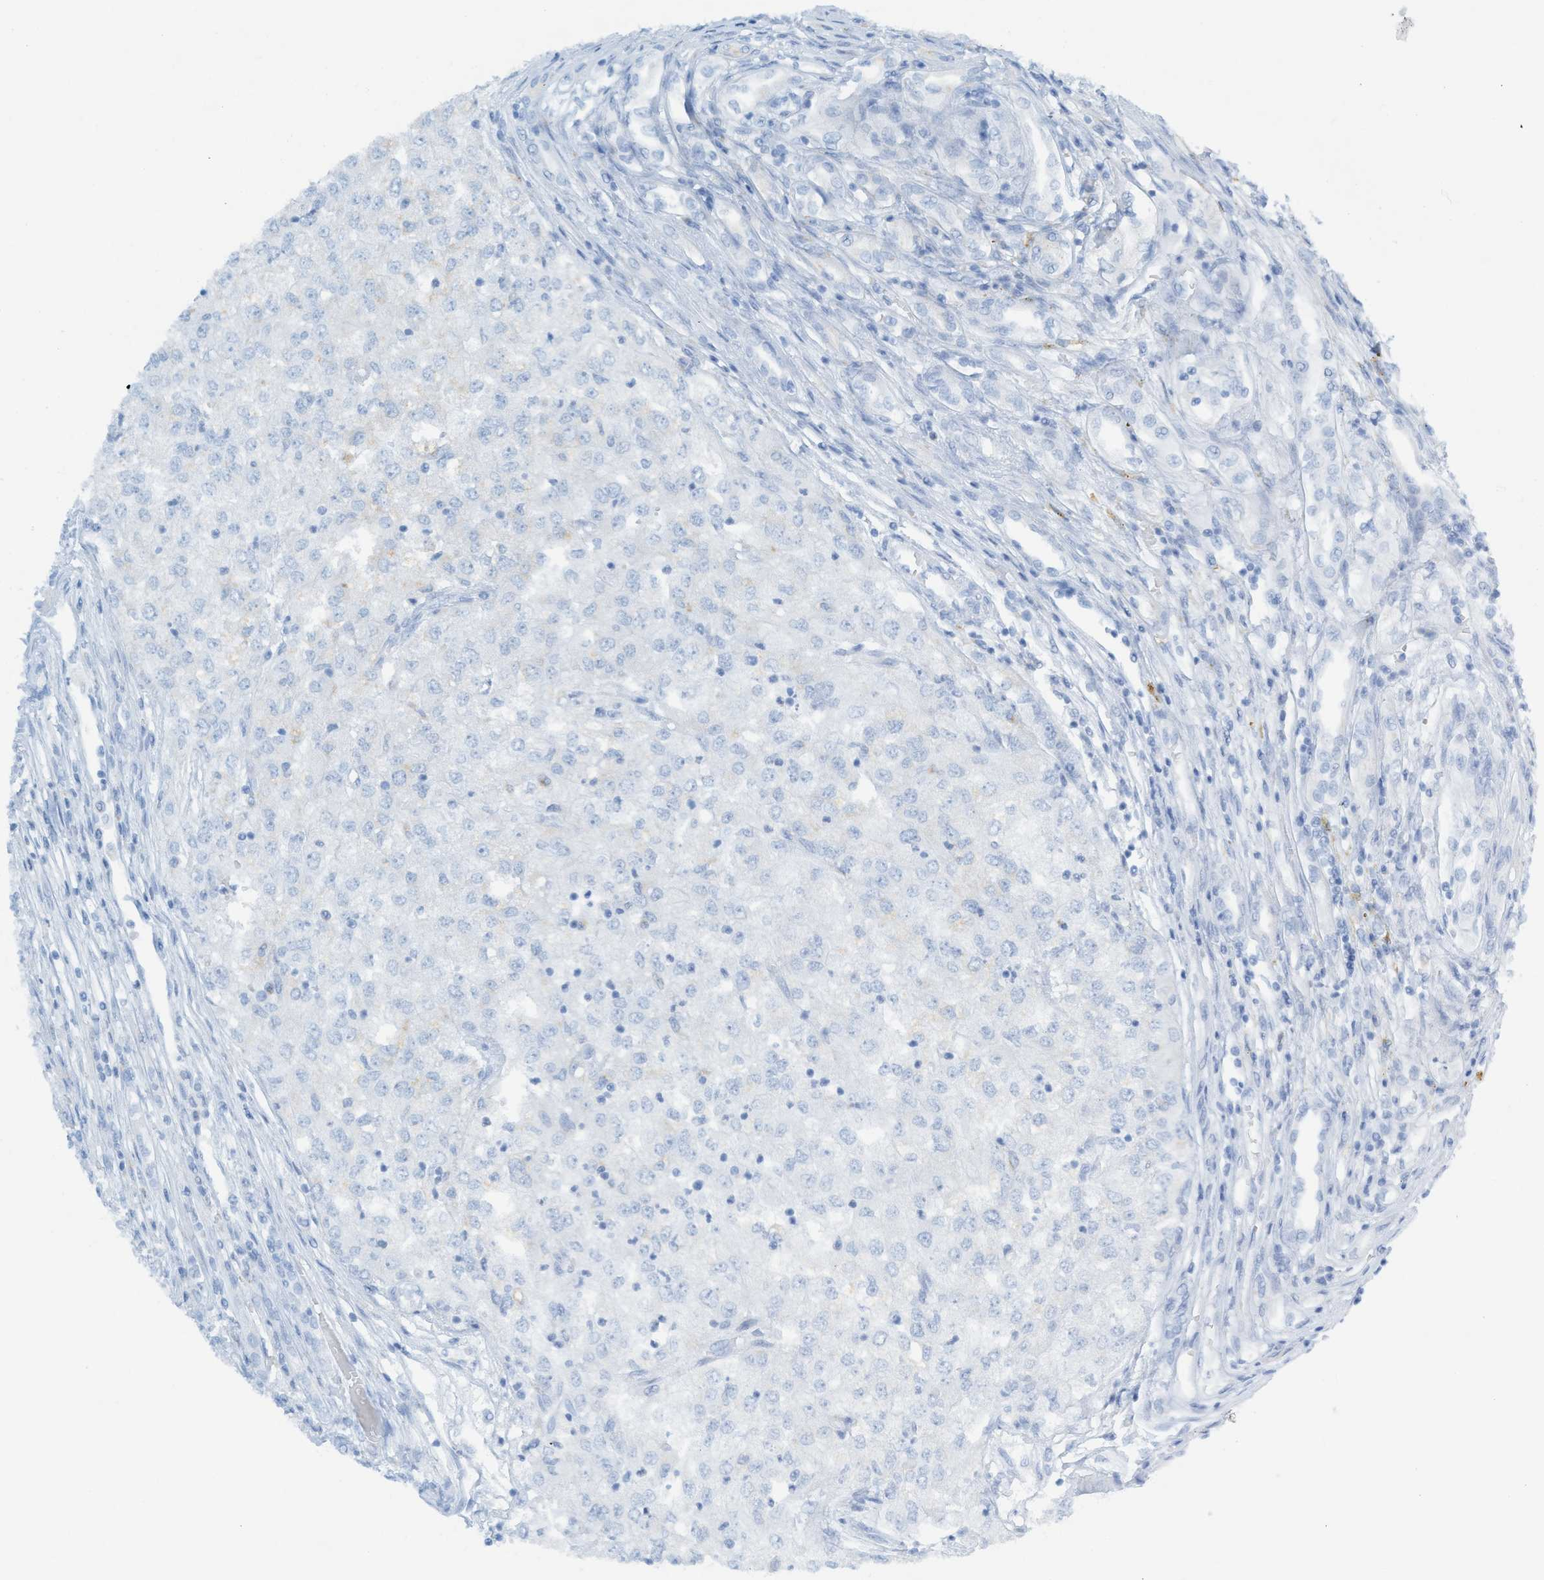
{"staining": {"intensity": "negative", "quantity": "none", "location": "none"}, "tissue": "renal cancer", "cell_type": "Tumor cells", "image_type": "cancer", "snomed": [{"axis": "morphology", "description": "Adenocarcinoma, NOS"}, {"axis": "topography", "description": "Kidney"}], "caption": "Immunohistochemical staining of human adenocarcinoma (renal) reveals no significant positivity in tumor cells.", "gene": "C21orf62", "patient": {"sex": "female", "age": 54}}